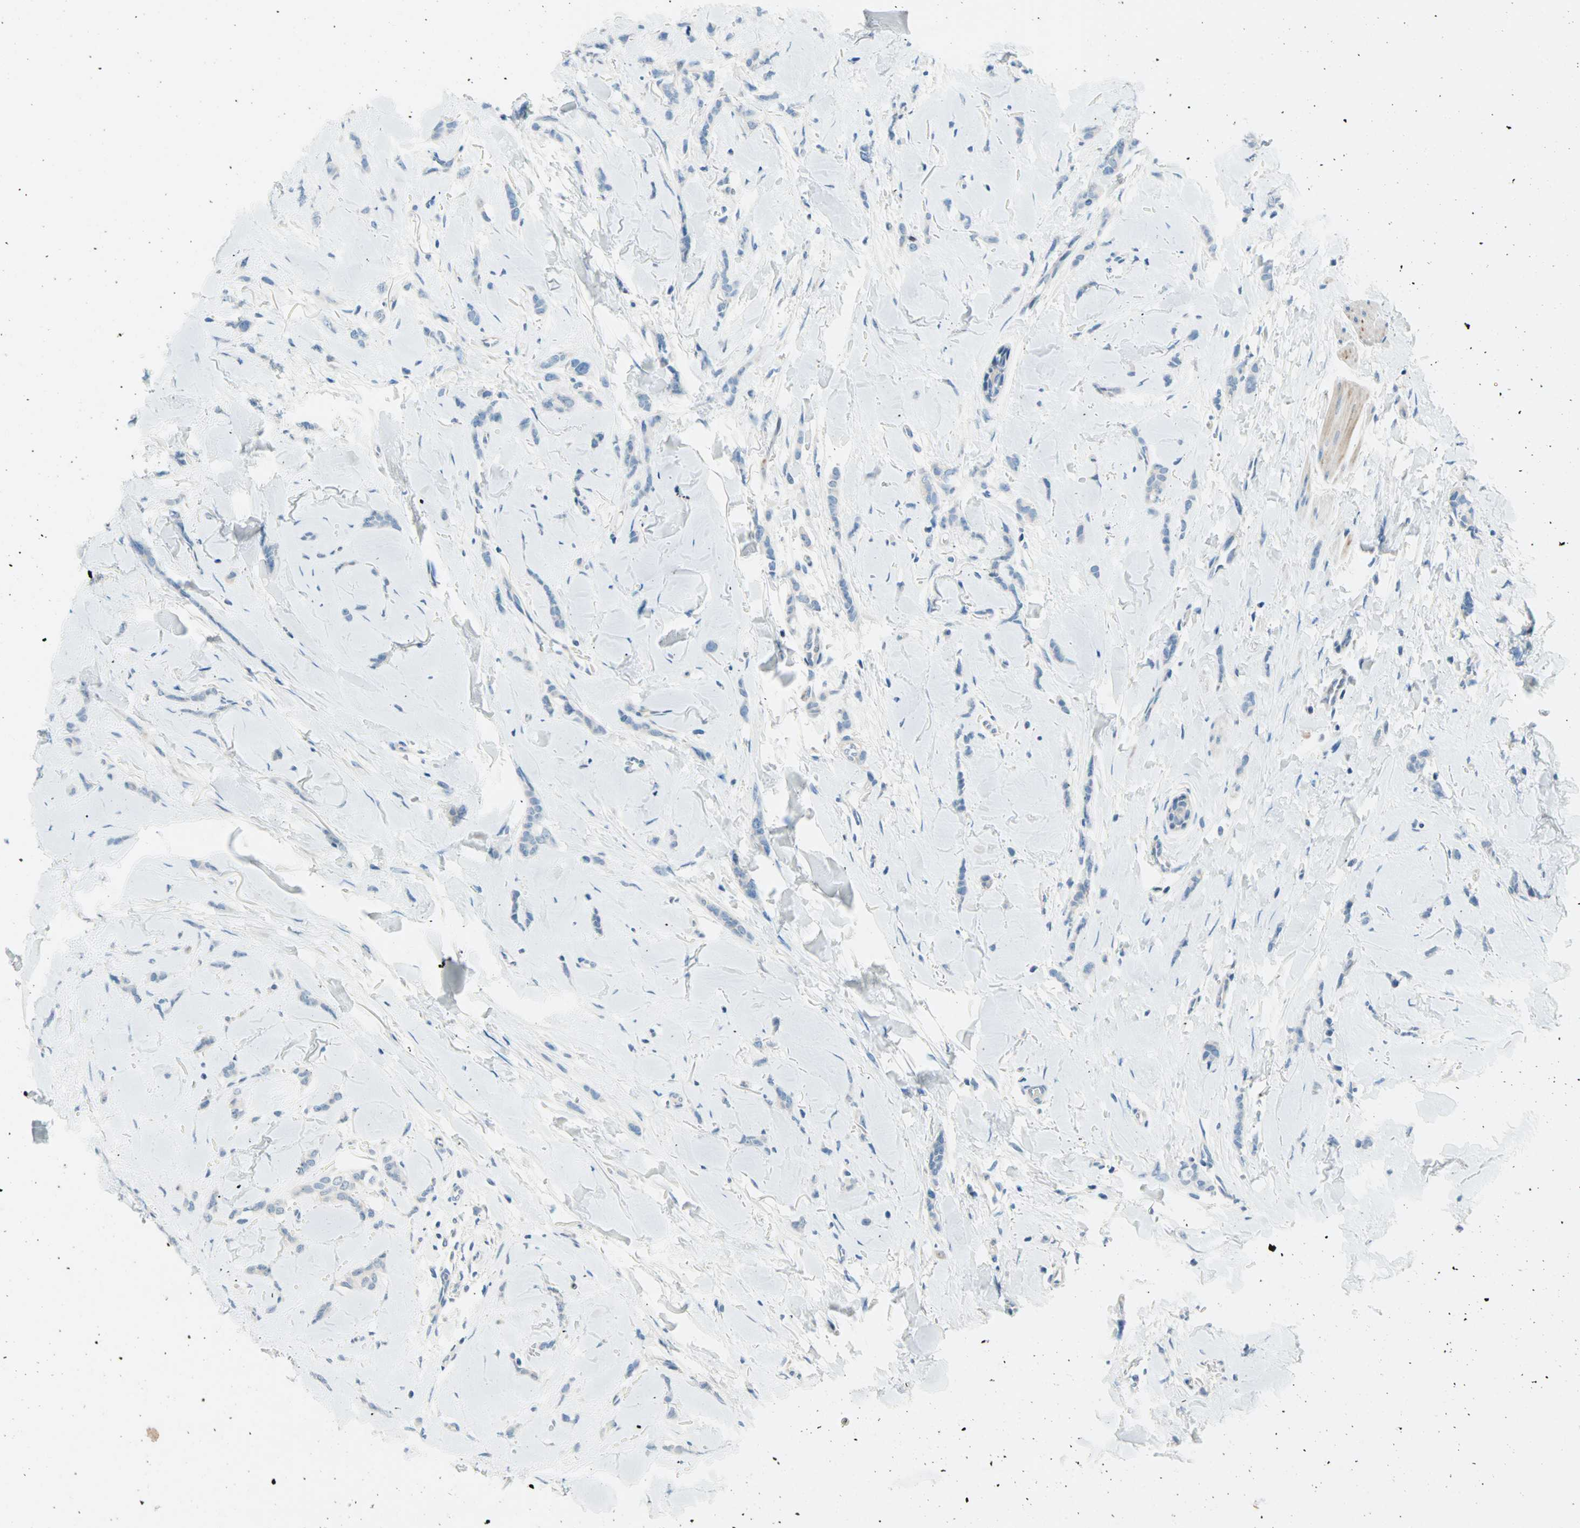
{"staining": {"intensity": "negative", "quantity": "none", "location": "none"}, "tissue": "breast cancer", "cell_type": "Tumor cells", "image_type": "cancer", "snomed": [{"axis": "morphology", "description": "Lobular carcinoma"}, {"axis": "topography", "description": "Skin"}, {"axis": "topography", "description": "Breast"}], "caption": "A high-resolution histopathology image shows IHC staining of lobular carcinoma (breast), which exhibits no significant staining in tumor cells.", "gene": "TMEM163", "patient": {"sex": "female", "age": 46}}